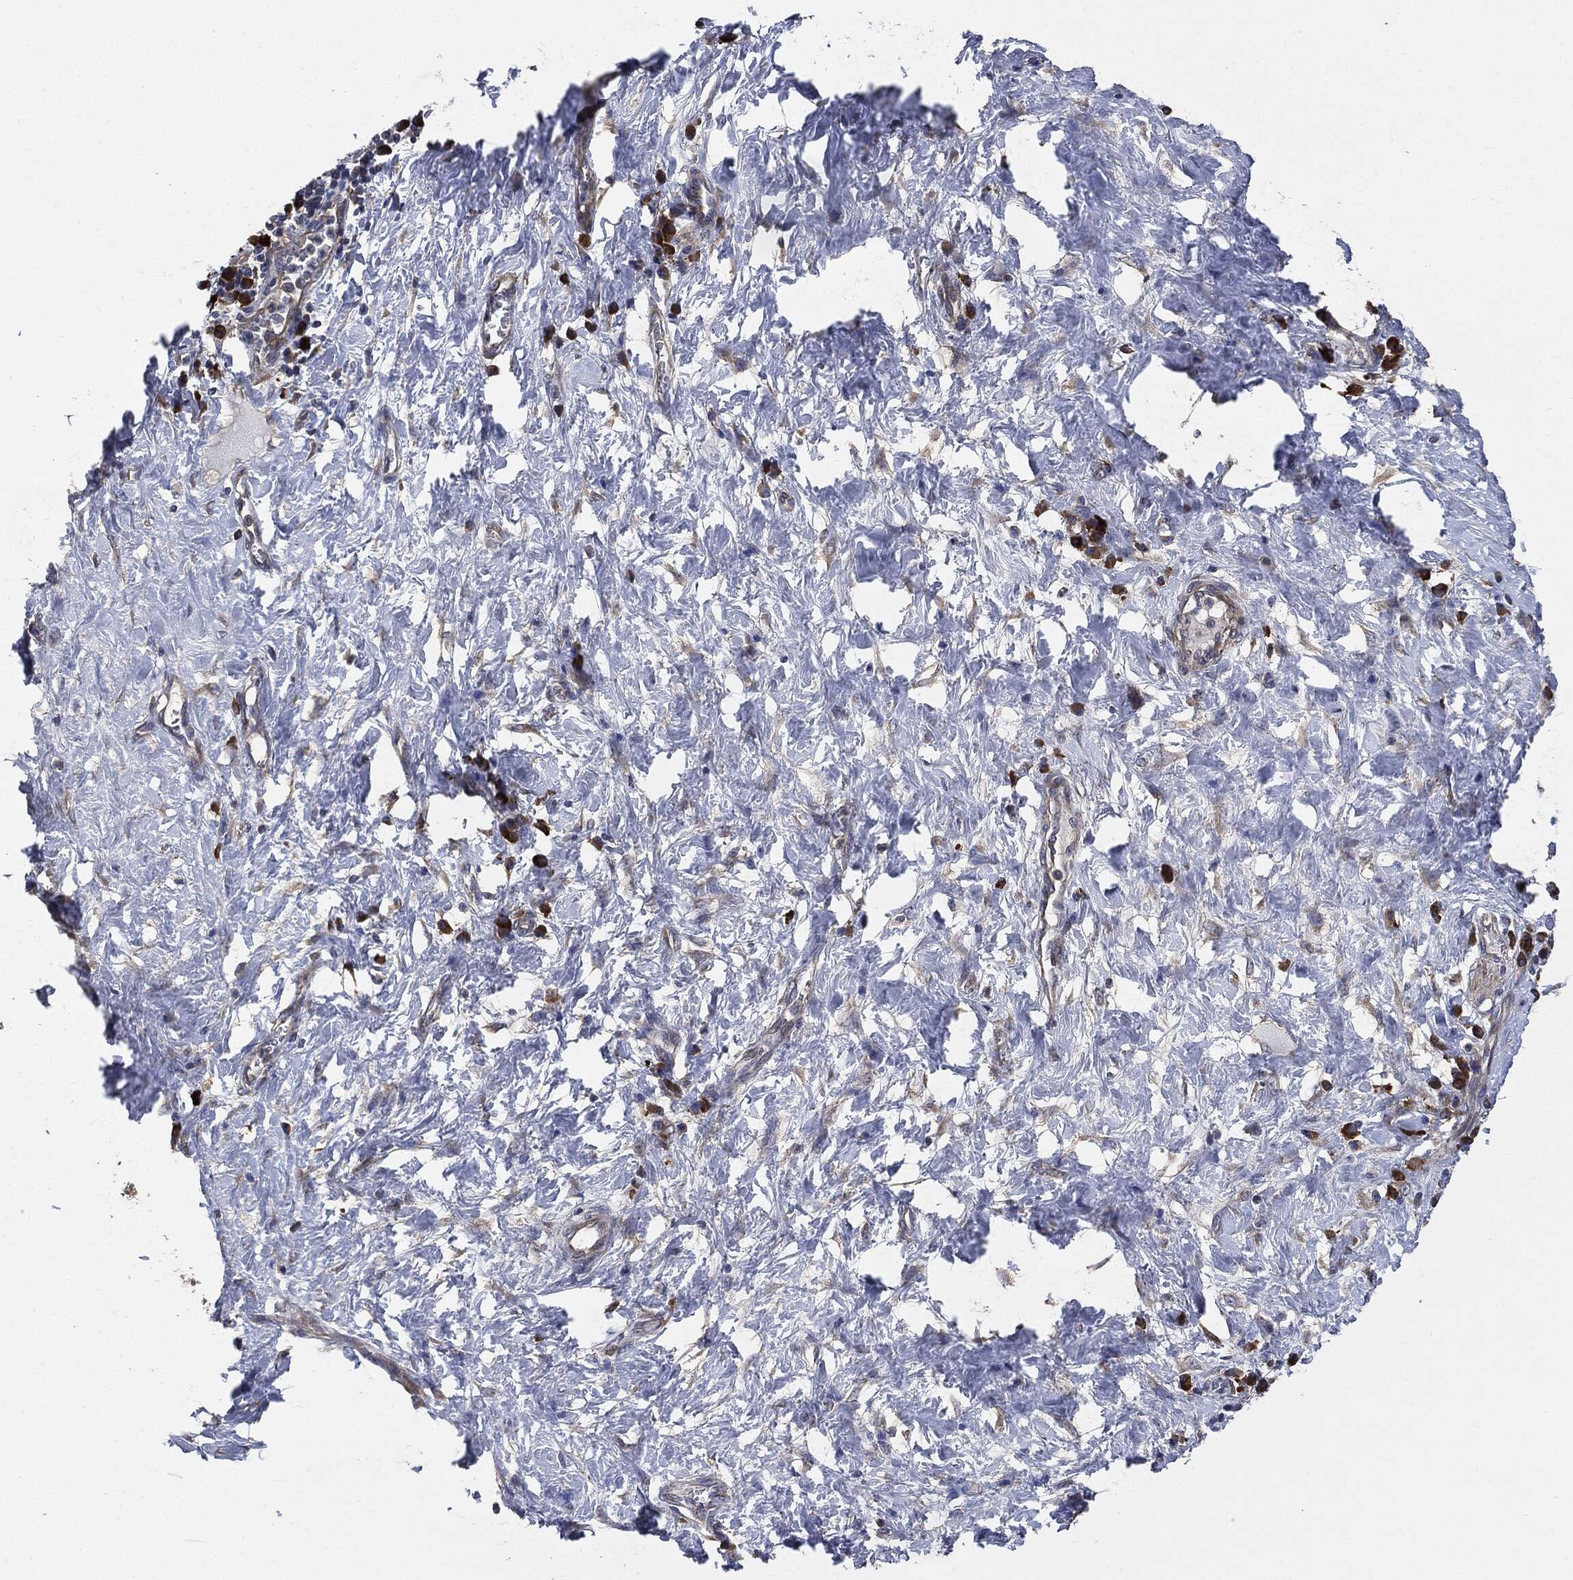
{"staining": {"intensity": "strong", "quantity": ">75%", "location": "cytoplasmic/membranous"}, "tissue": "stomach cancer", "cell_type": "Tumor cells", "image_type": "cancer", "snomed": [{"axis": "morphology", "description": "Normal tissue, NOS"}, {"axis": "morphology", "description": "Adenocarcinoma, NOS"}, {"axis": "topography", "description": "Stomach"}], "caption": "This micrograph reveals immunohistochemistry (IHC) staining of human adenocarcinoma (stomach), with high strong cytoplasmic/membranous expression in approximately >75% of tumor cells.", "gene": "STK3", "patient": {"sex": "female", "age": 64}}